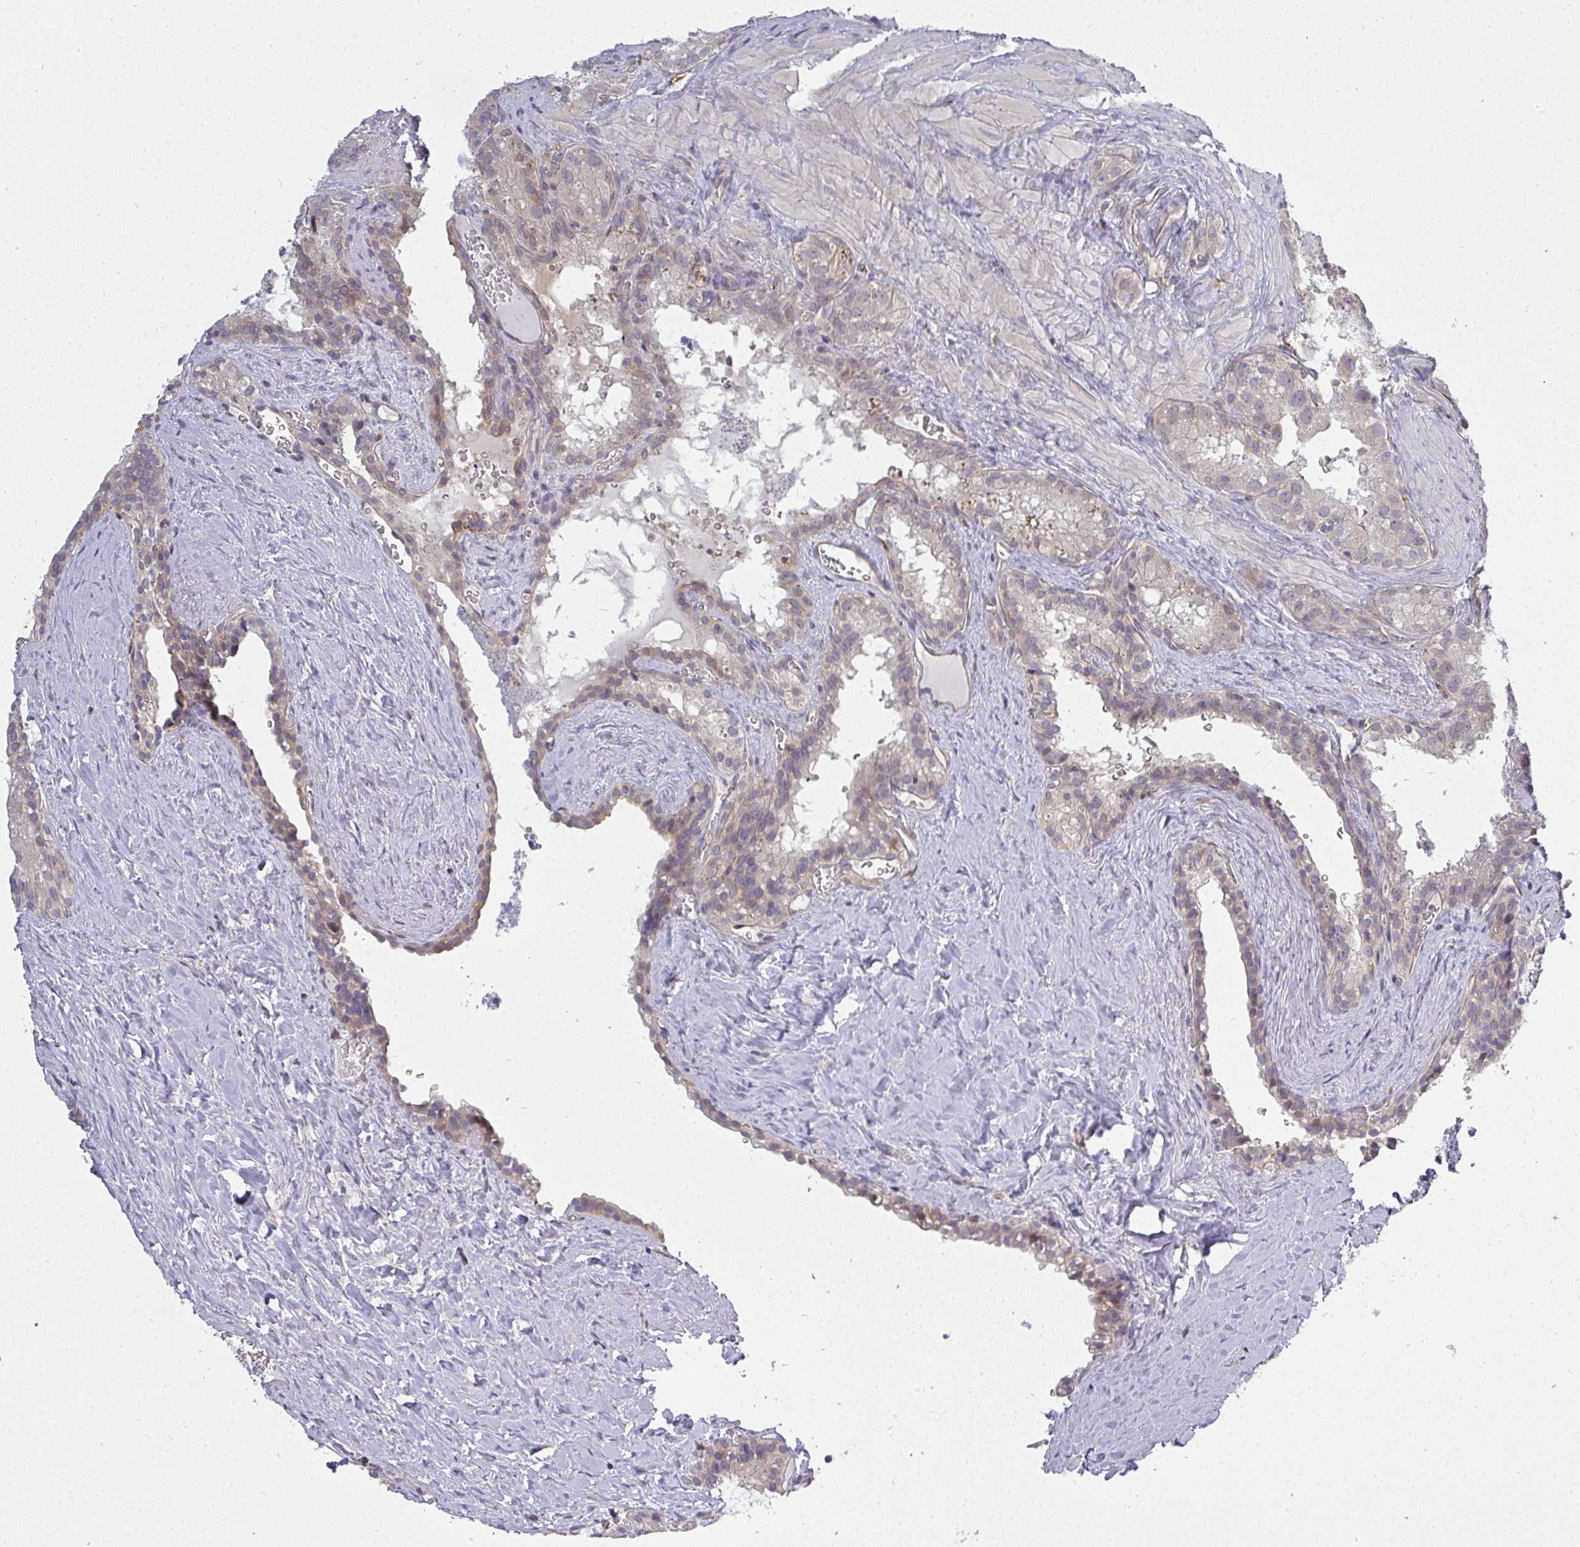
{"staining": {"intensity": "weak", "quantity": "25%-75%", "location": "cytoplasmic/membranous"}, "tissue": "seminal vesicle", "cell_type": "Glandular cells", "image_type": "normal", "snomed": [{"axis": "morphology", "description": "Normal tissue, NOS"}, {"axis": "topography", "description": "Seminal veicle"}], "caption": "Benign seminal vesicle was stained to show a protein in brown. There is low levels of weak cytoplasmic/membranous staining in about 25%-75% of glandular cells. Immunohistochemistry (ihc) stains the protein in brown and the nuclei are stained blue.", "gene": "GSDMB", "patient": {"sex": "male", "age": 47}}